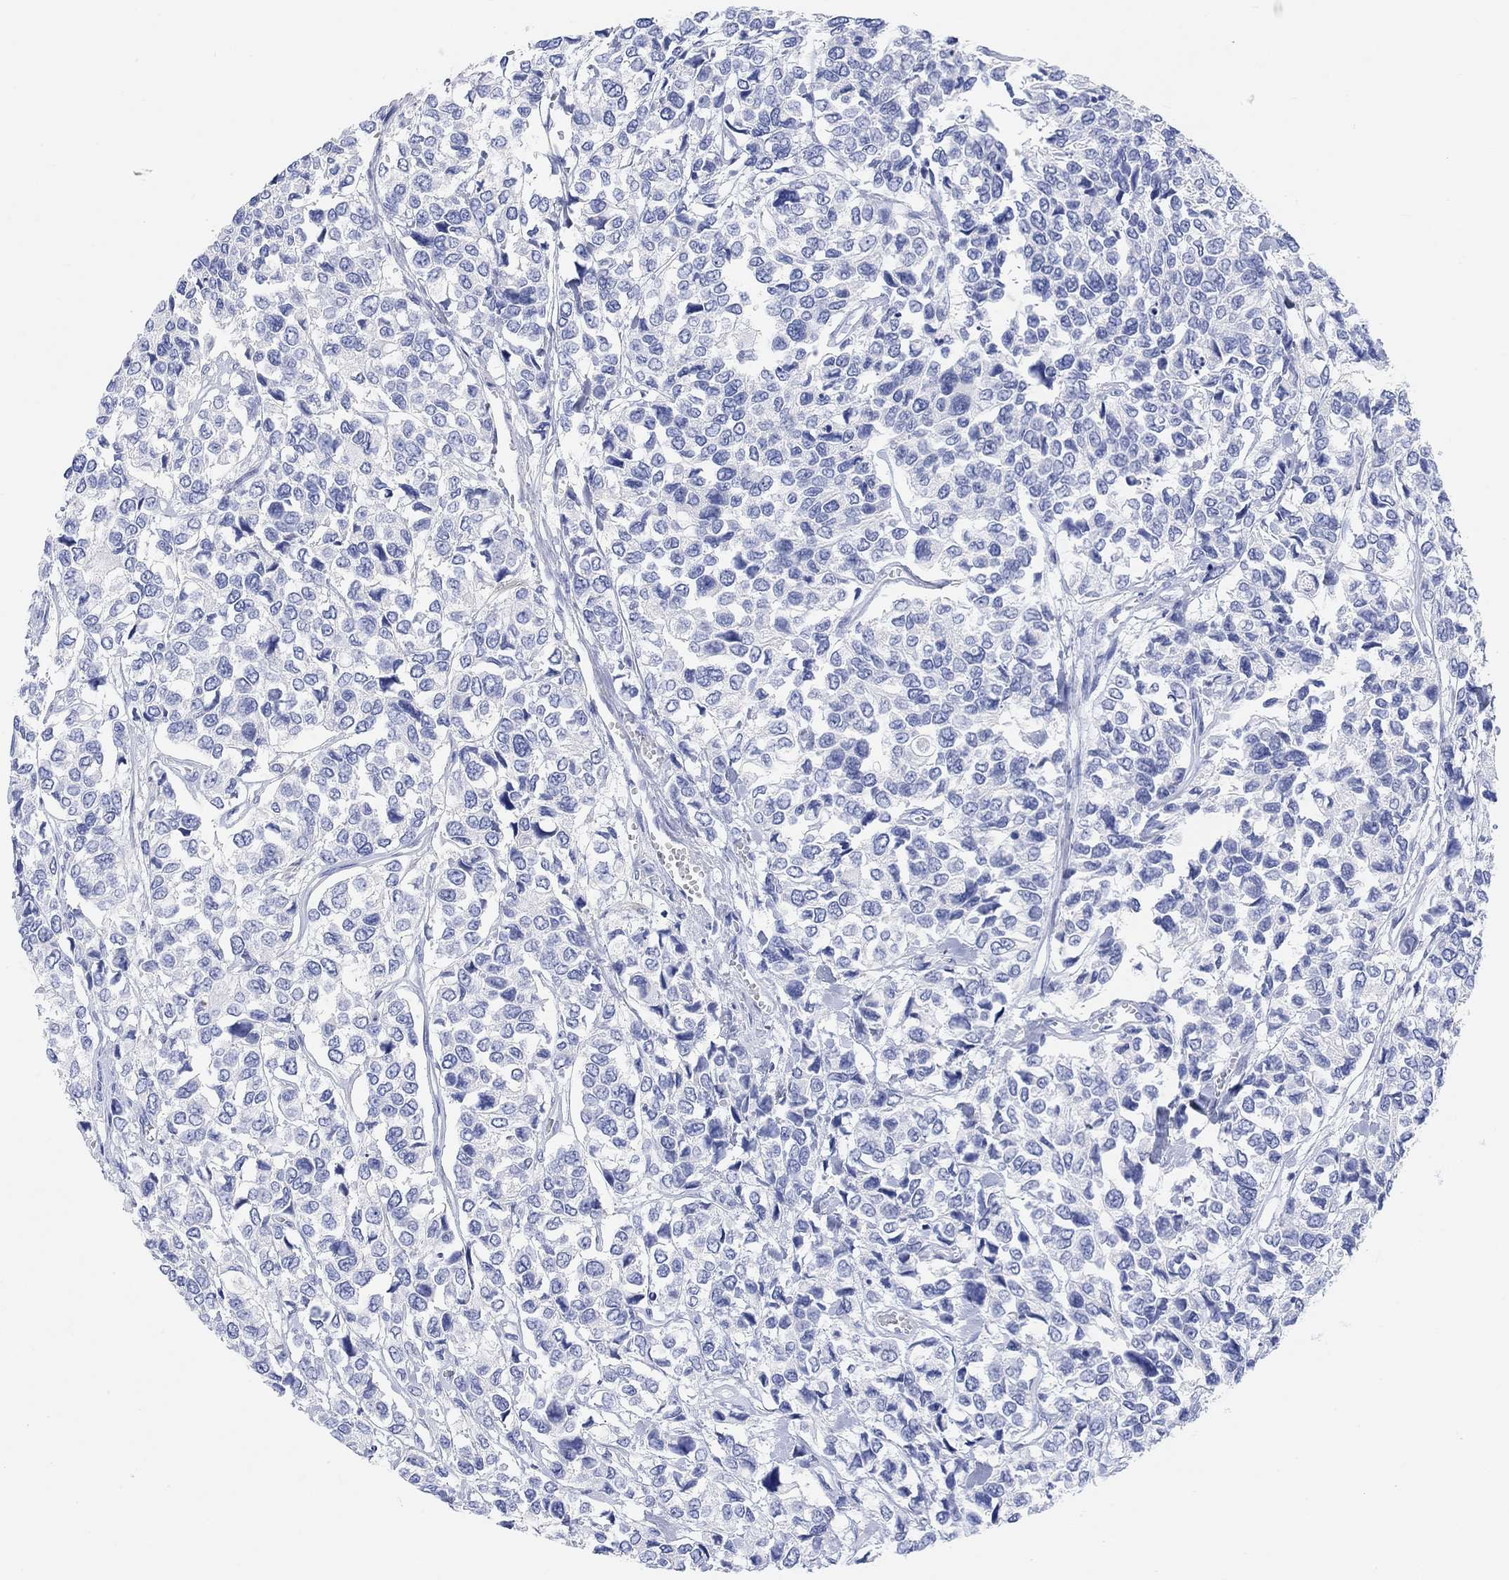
{"staining": {"intensity": "negative", "quantity": "none", "location": "none"}, "tissue": "urothelial cancer", "cell_type": "Tumor cells", "image_type": "cancer", "snomed": [{"axis": "morphology", "description": "Urothelial carcinoma, High grade"}, {"axis": "topography", "description": "Urinary bladder"}], "caption": "Tumor cells show no significant protein expression in urothelial cancer.", "gene": "XIRP2", "patient": {"sex": "male", "age": 77}}